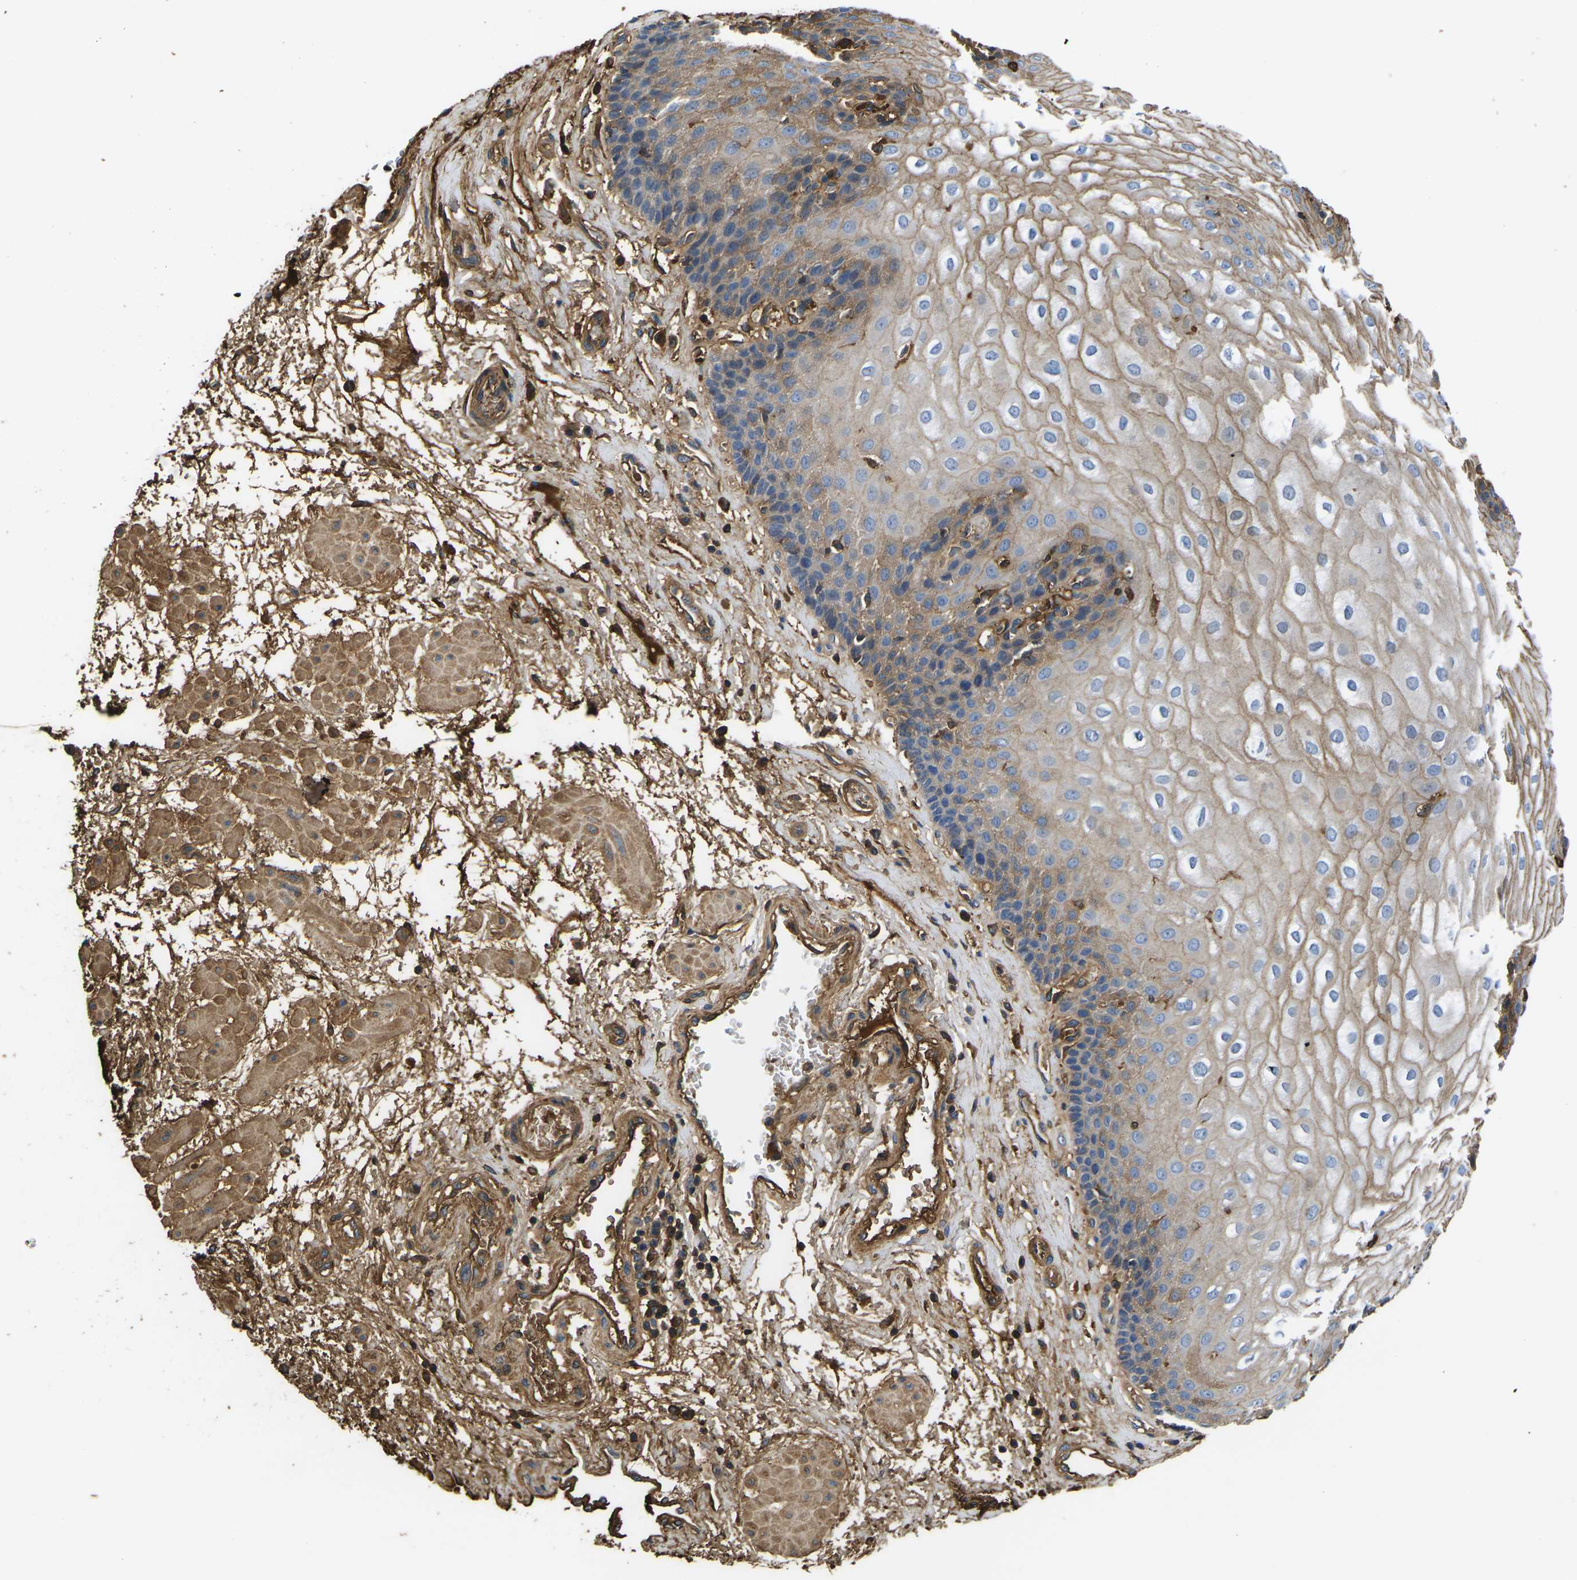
{"staining": {"intensity": "moderate", "quantity": "25%-75%", "location": "cytoplasmic/membranous"}, "tissue": "esophagus", "cell_type": "Squamous epithelial cells", "image_type": "normal", "snomed": [{"axis": "morphology", "description": "Normal tissue, NOS"}, {"axis": "topography", "description": "Esophagus"}], "caption": "A histopathology image of human esophagus stained for a protein exhibits moderate cytoplasmic/membranous brown staining in squamous epithelial cells. (Brightfield microscopy of DAB IHC at high magnification).", "gene": "HSPG2", "patient": {"sex": "male", "age": 48}}